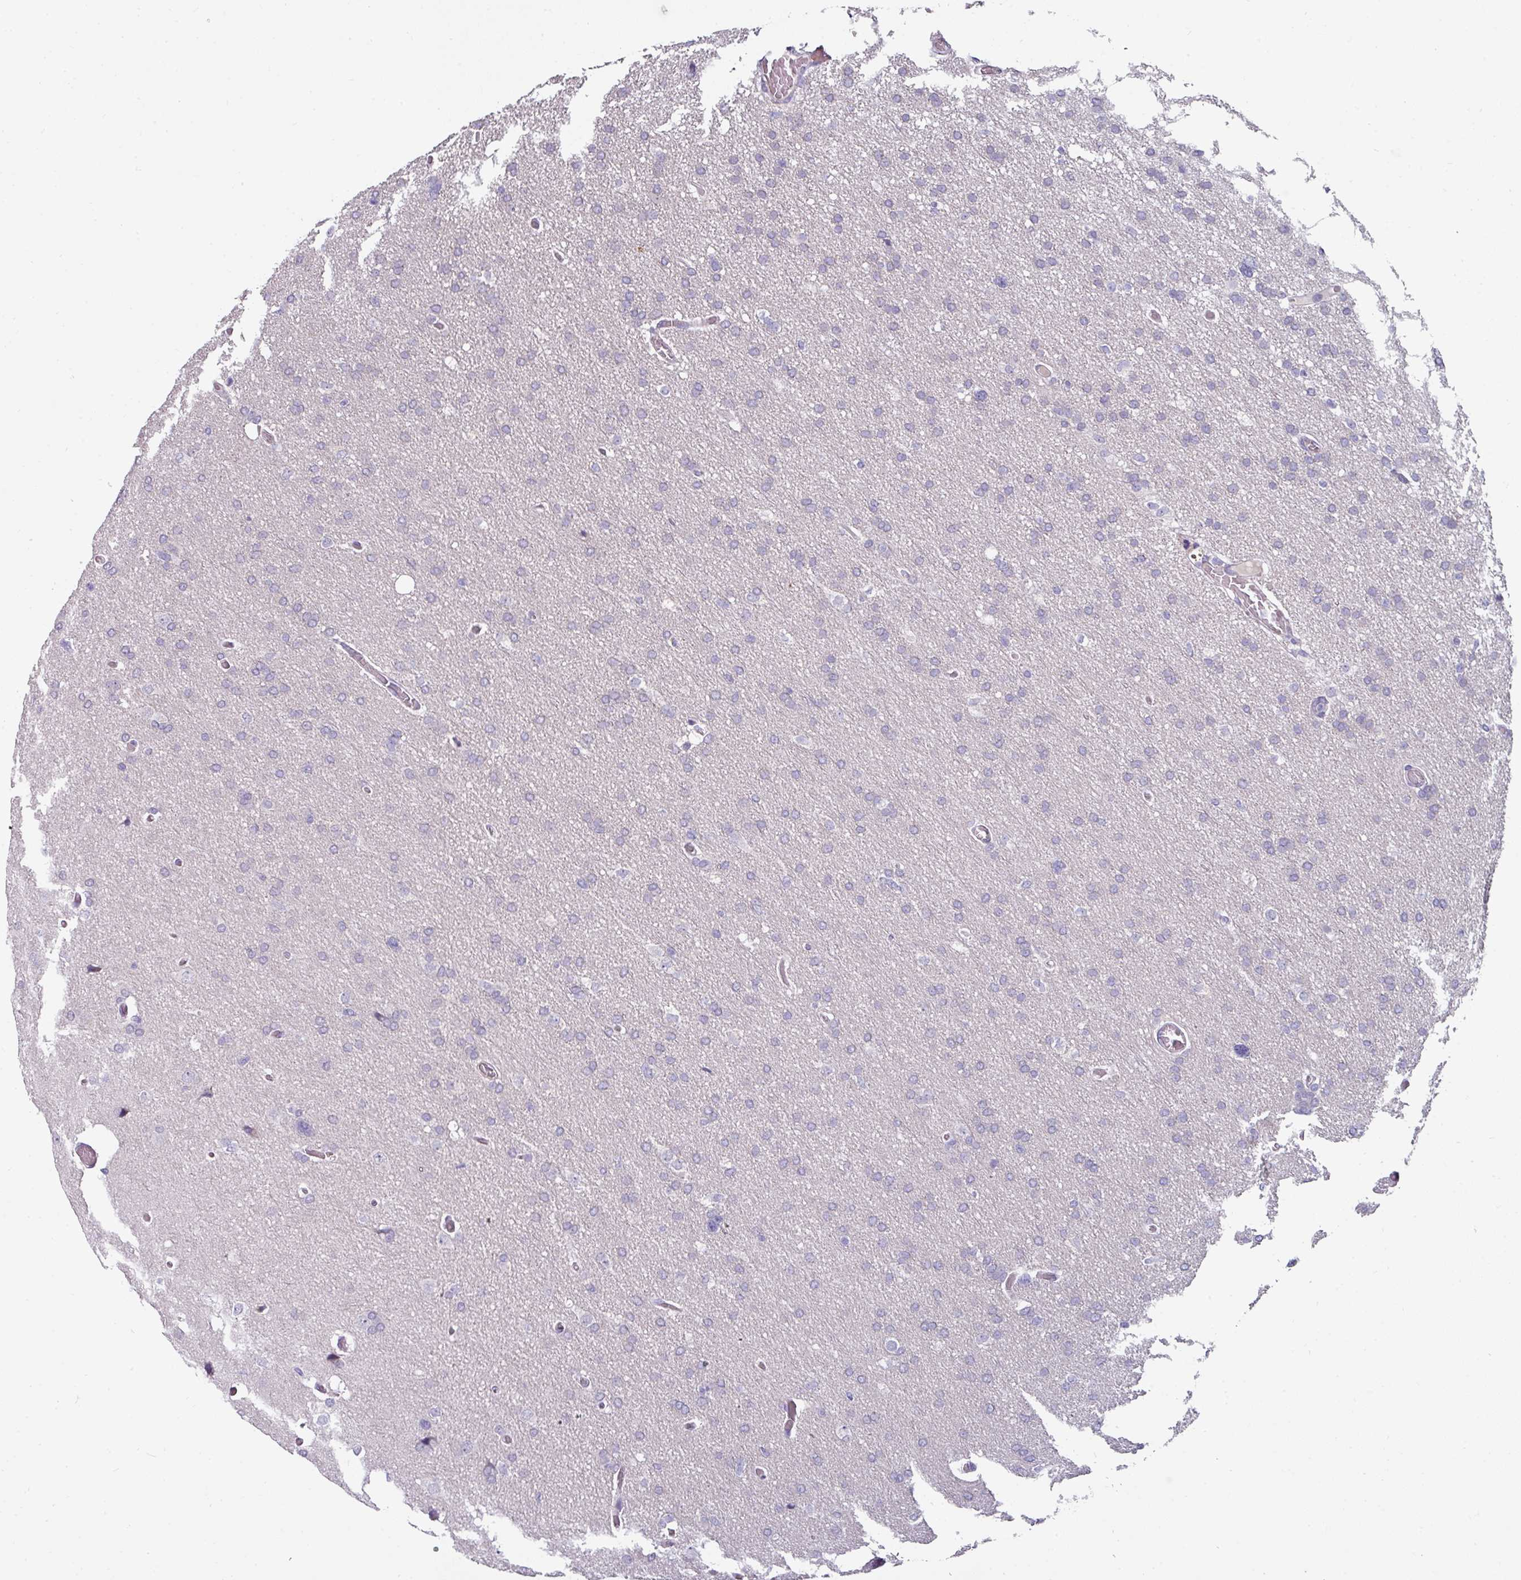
{"staining": {"intensity": "negative", "quantity": "none", "location": "none"}, "tissue": "glioma", "cell_type": "Tumor cells", "image_type": "cancer", "snomed": [{"axis": "morphology", "description": "Glioma, malignant, High grade"}, {"axis": "topography", "description": "Cerebral cortex"}], "caption": "Immunohistochemical staining of human glioma reveals no significant positivity in tumor cells.", "gene": "EYA3", "patient": {"sex": "female", "age": 36}}